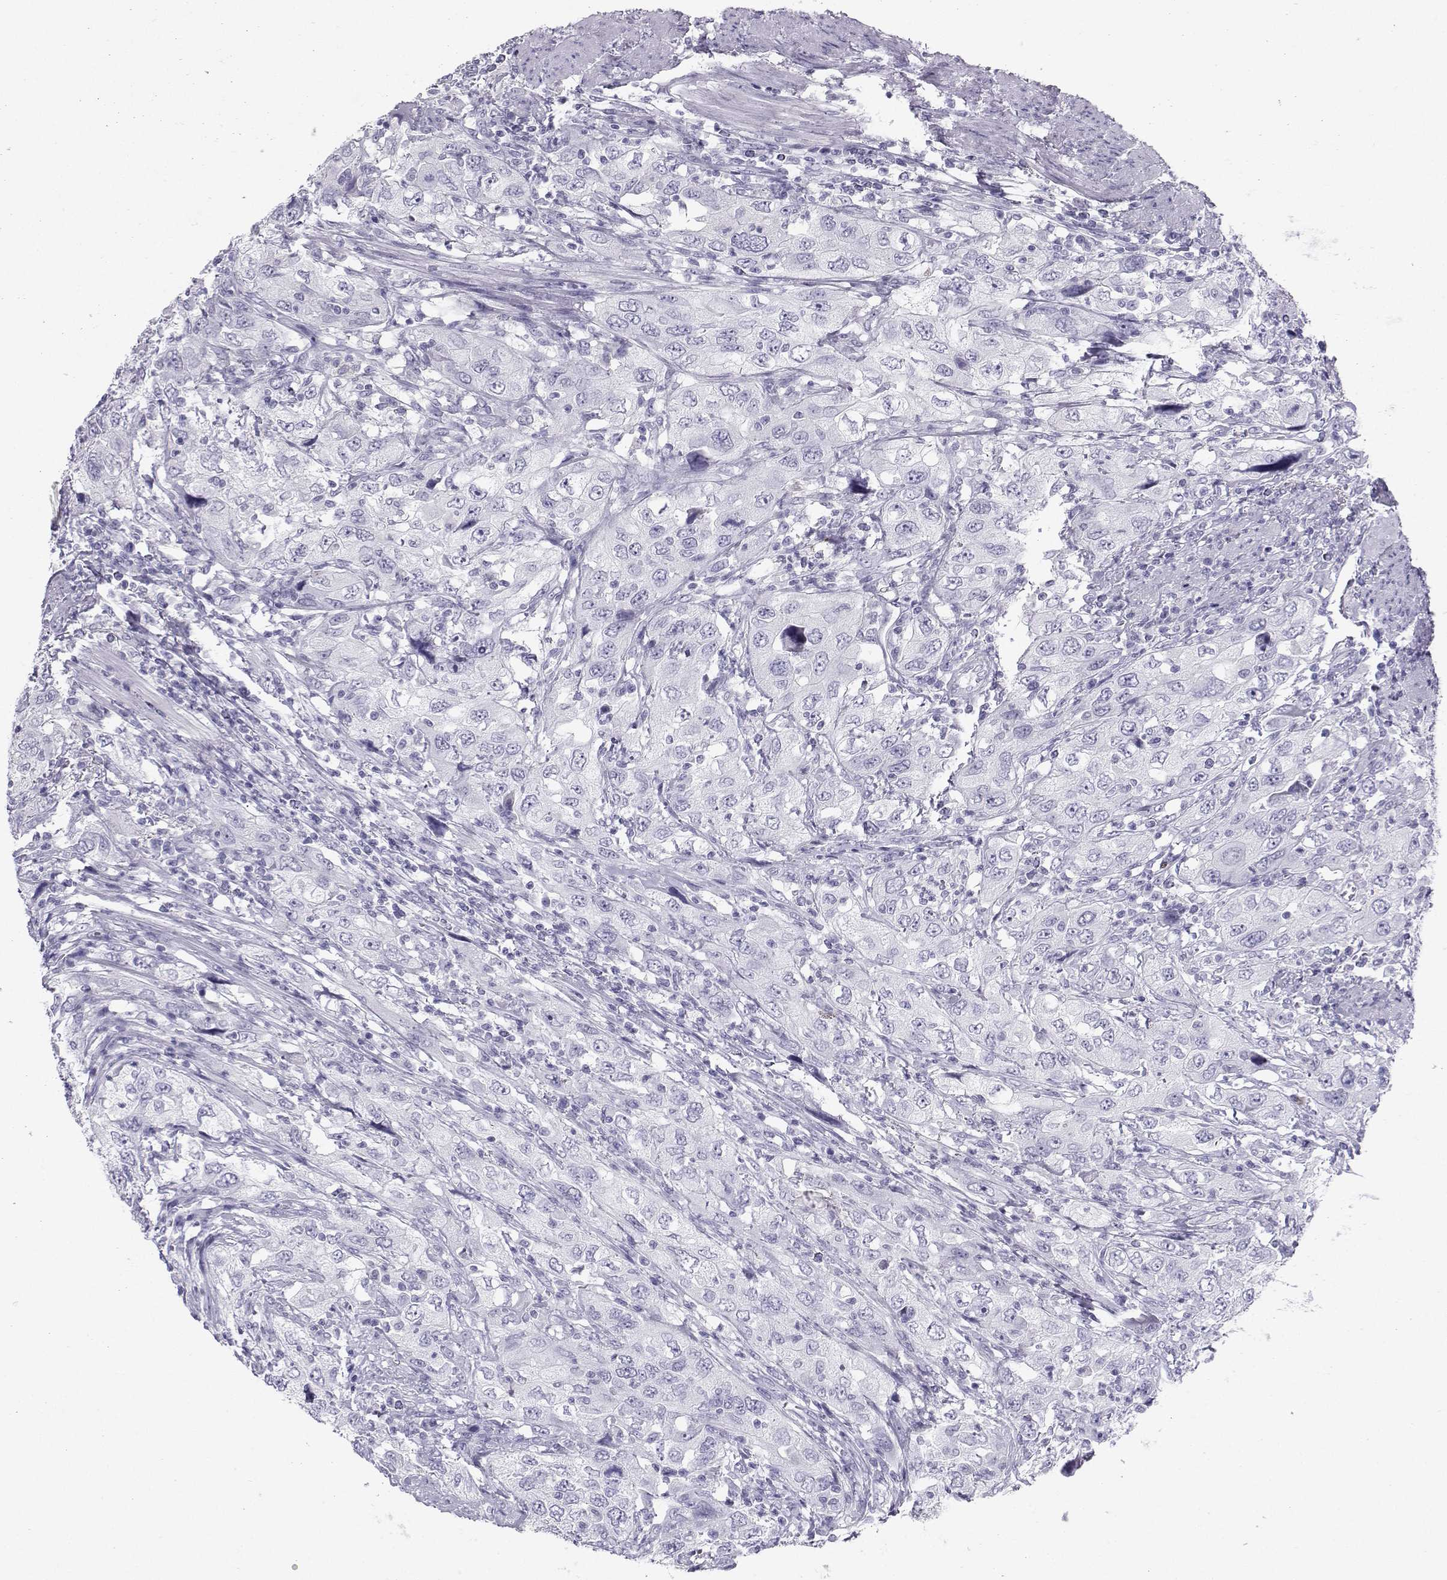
{"staining": {"intensity": "negative", "quantity": "none", "location": "none"}, "tissue": "urothelial cancer", "cell_type": "Tumor cells", "image_type": "cancer", "snomed": [{"axis": "morphology", "description": "Urothelial carcinoma, High grade"}, {"axis": "topography", "description": "Urinary bladder"}], "caption": "DAB immunohistochemical staining of urothelial cancer exhibits no significant expression in tumor cells.", "gene": "SST", "patient": {"sex": "male", "age": 76}}